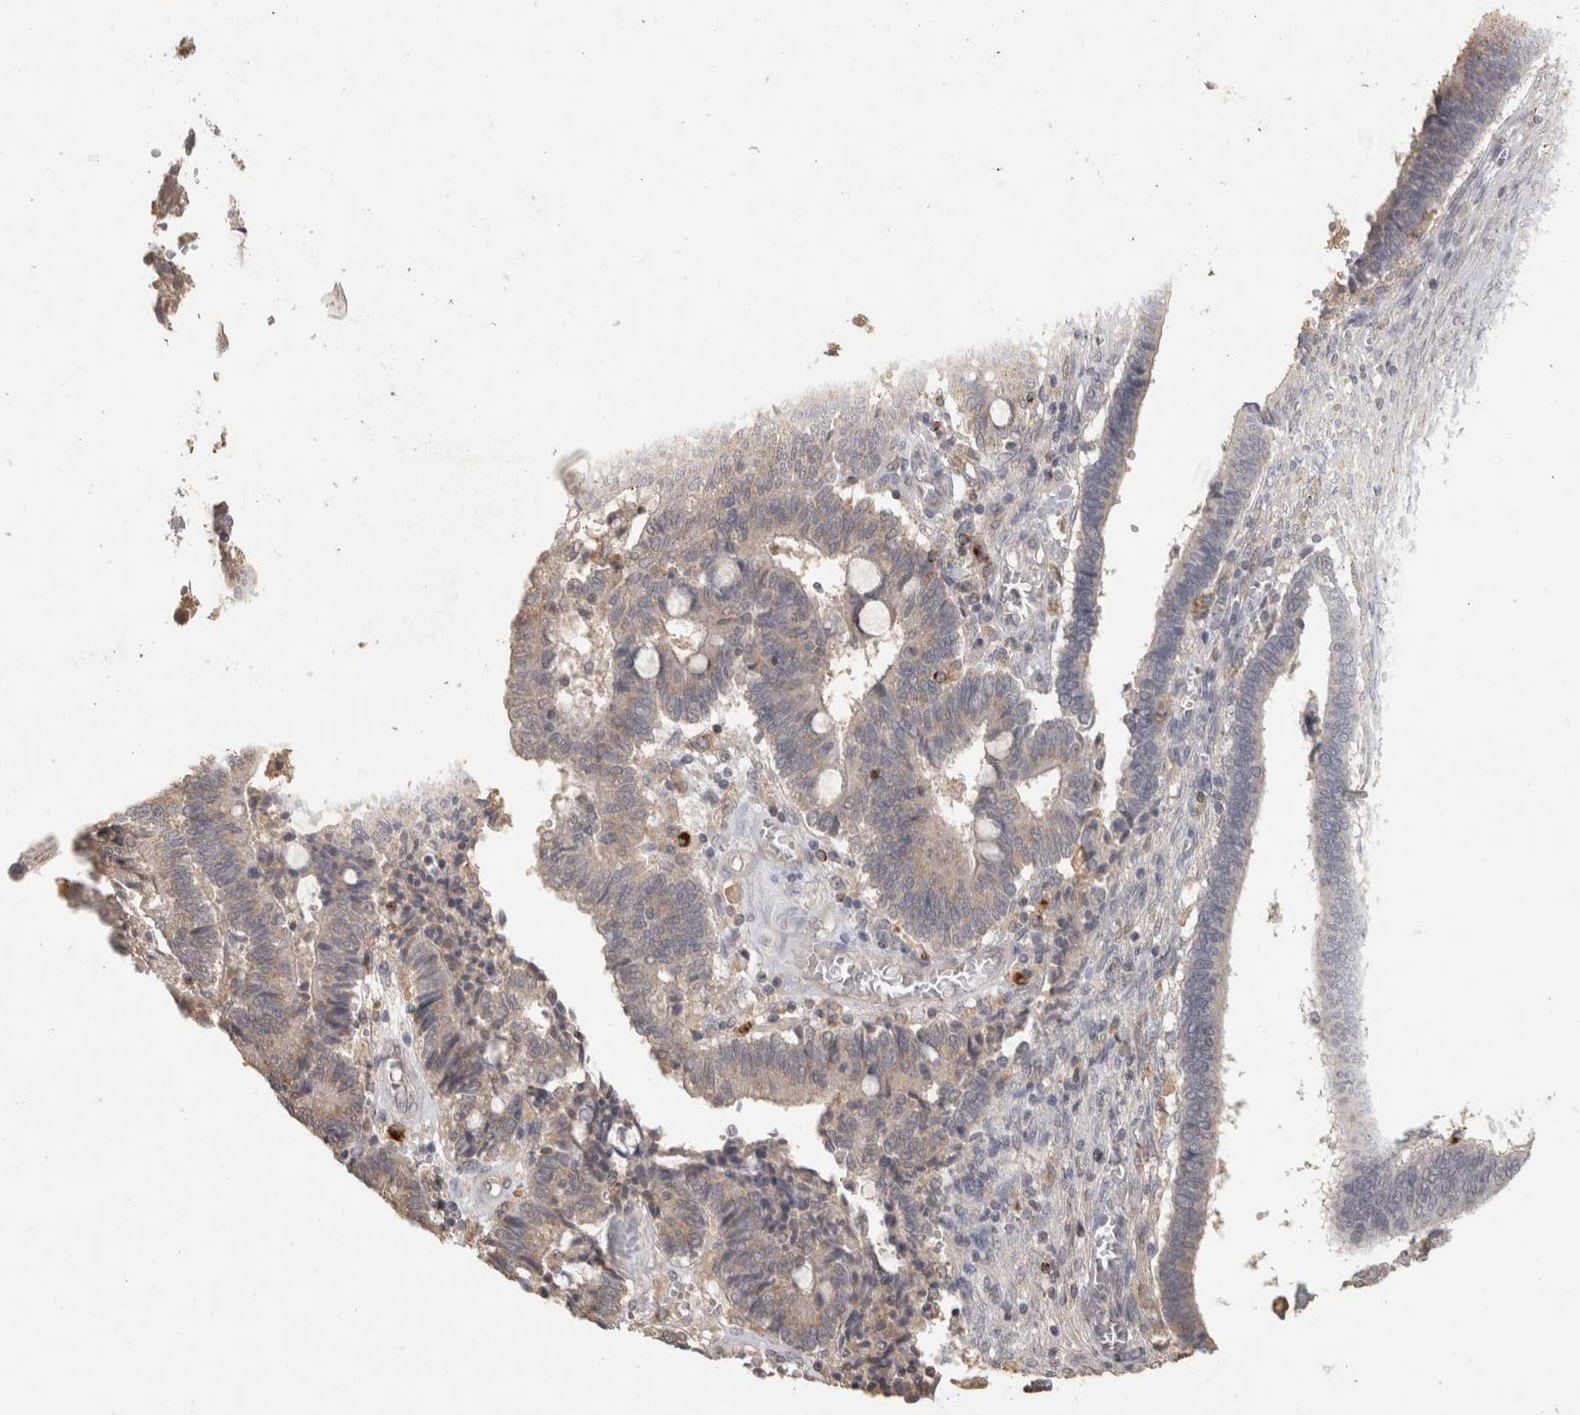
{"staining": {"intensity": "negative", "quantity": "none", "location": "none"}, "tissue": "cervical cancer", "cell_type": "Tumor cells", "image_type": "cancer", "snomed": [{"axis": "morphology", "description": "Adenocarcinoma, NOS"}, {"axis": "topography", "description": "Cervix"}], "caption": "Immunohistochemical staining of cervical adenocarcinoma displays no significant expression in tumor cells.", "gene": "HAVCR2", "patient": {"sex": "female", "age": 44}}